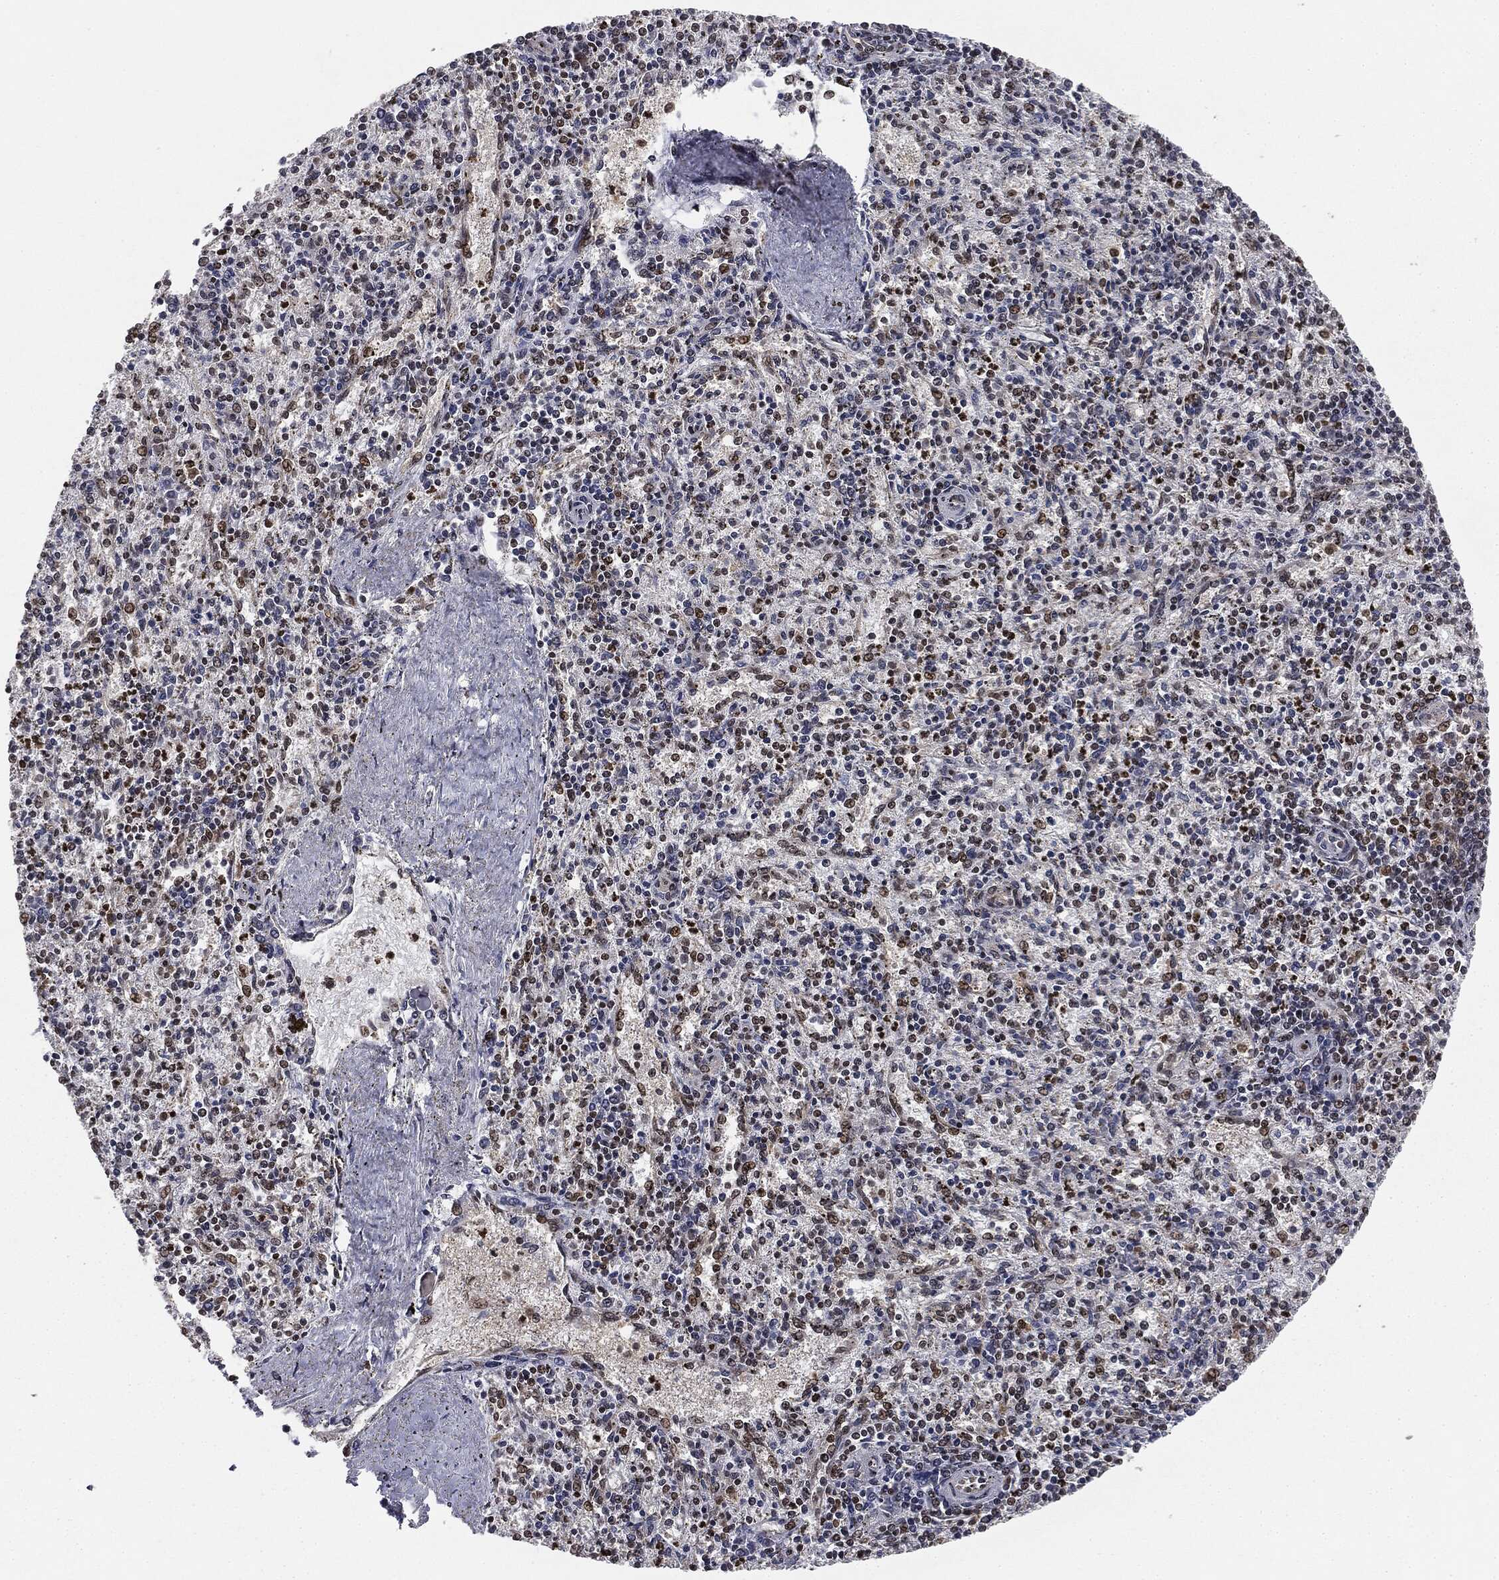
{"staining": {"intensity": "moderate", "quantity": "25%-75%", "location": "nuclear"}, "tissue": "spleen", "cell_type": "Cells in red pulp", "image_type": "normal", "snomed": [{"axis": "morphology", "description": "Normal tissue, NOS"}, {"axis": "topography", "description": "Spleen"}], "caption": "Spleen stained with immunohistochemistry (IHC) displays moderate nuclear staining in approximately 25%-75% of cells in red pulp.", "gene": "TBC1D22A", "patient": {"sex": "female", "age": 37}}